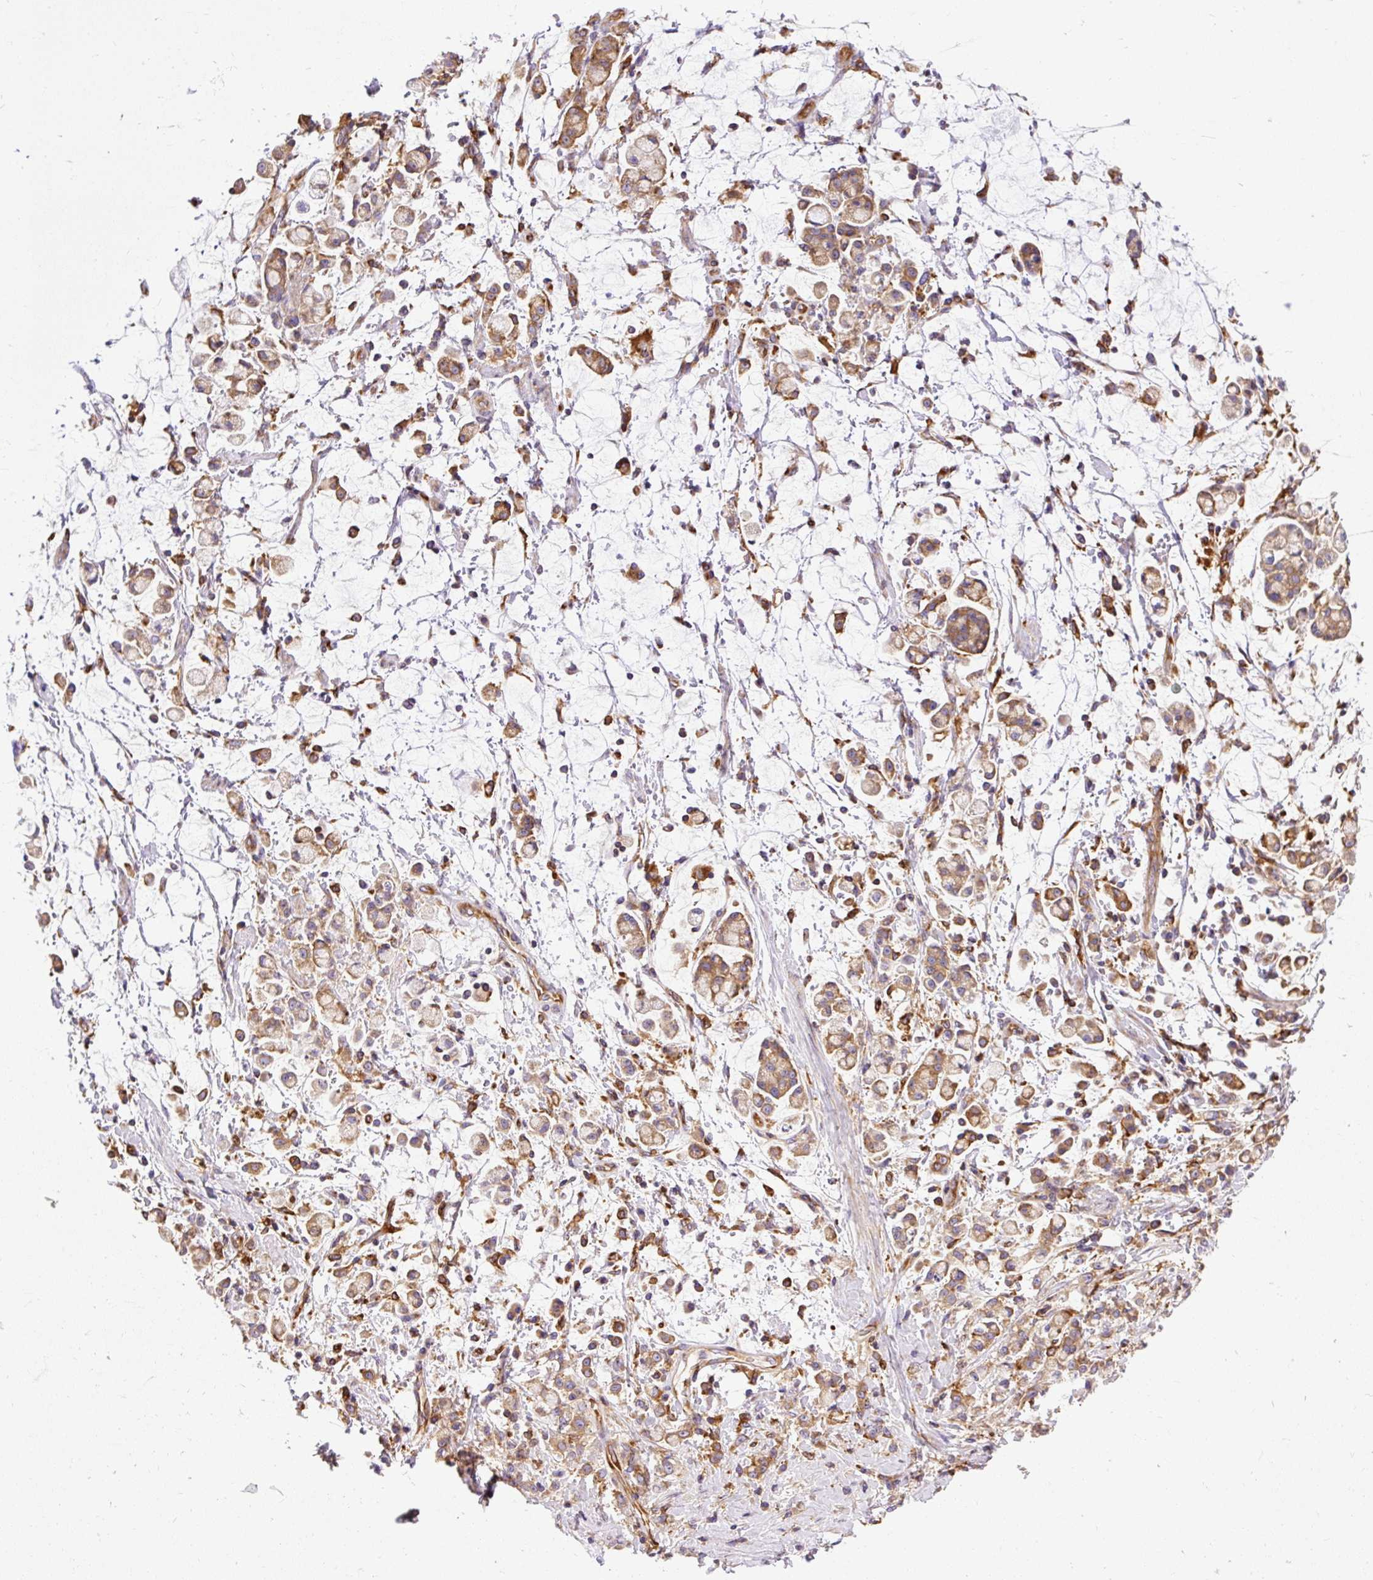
{"staining": {"intensity": "moderate", "quantity": ">75%", "location": "cytoplasmic/membranous"}, "tissue": "stomach cancer", "cell_type": "Tumor cells", "image_type": "cancer", "snomed": [{"axis": "morphology", "description": "Adenocarcinoma, NOS"}, {"axis": "topography", "description": "Stomach"}], "caption": "Moderate cytoplasmic/membranous staining is identified in about >75% of tumor cells in stomach cancer (adenocarcinoma).", "gene": "MAP1S", "patient": {"sex": "female", "age": 60}}